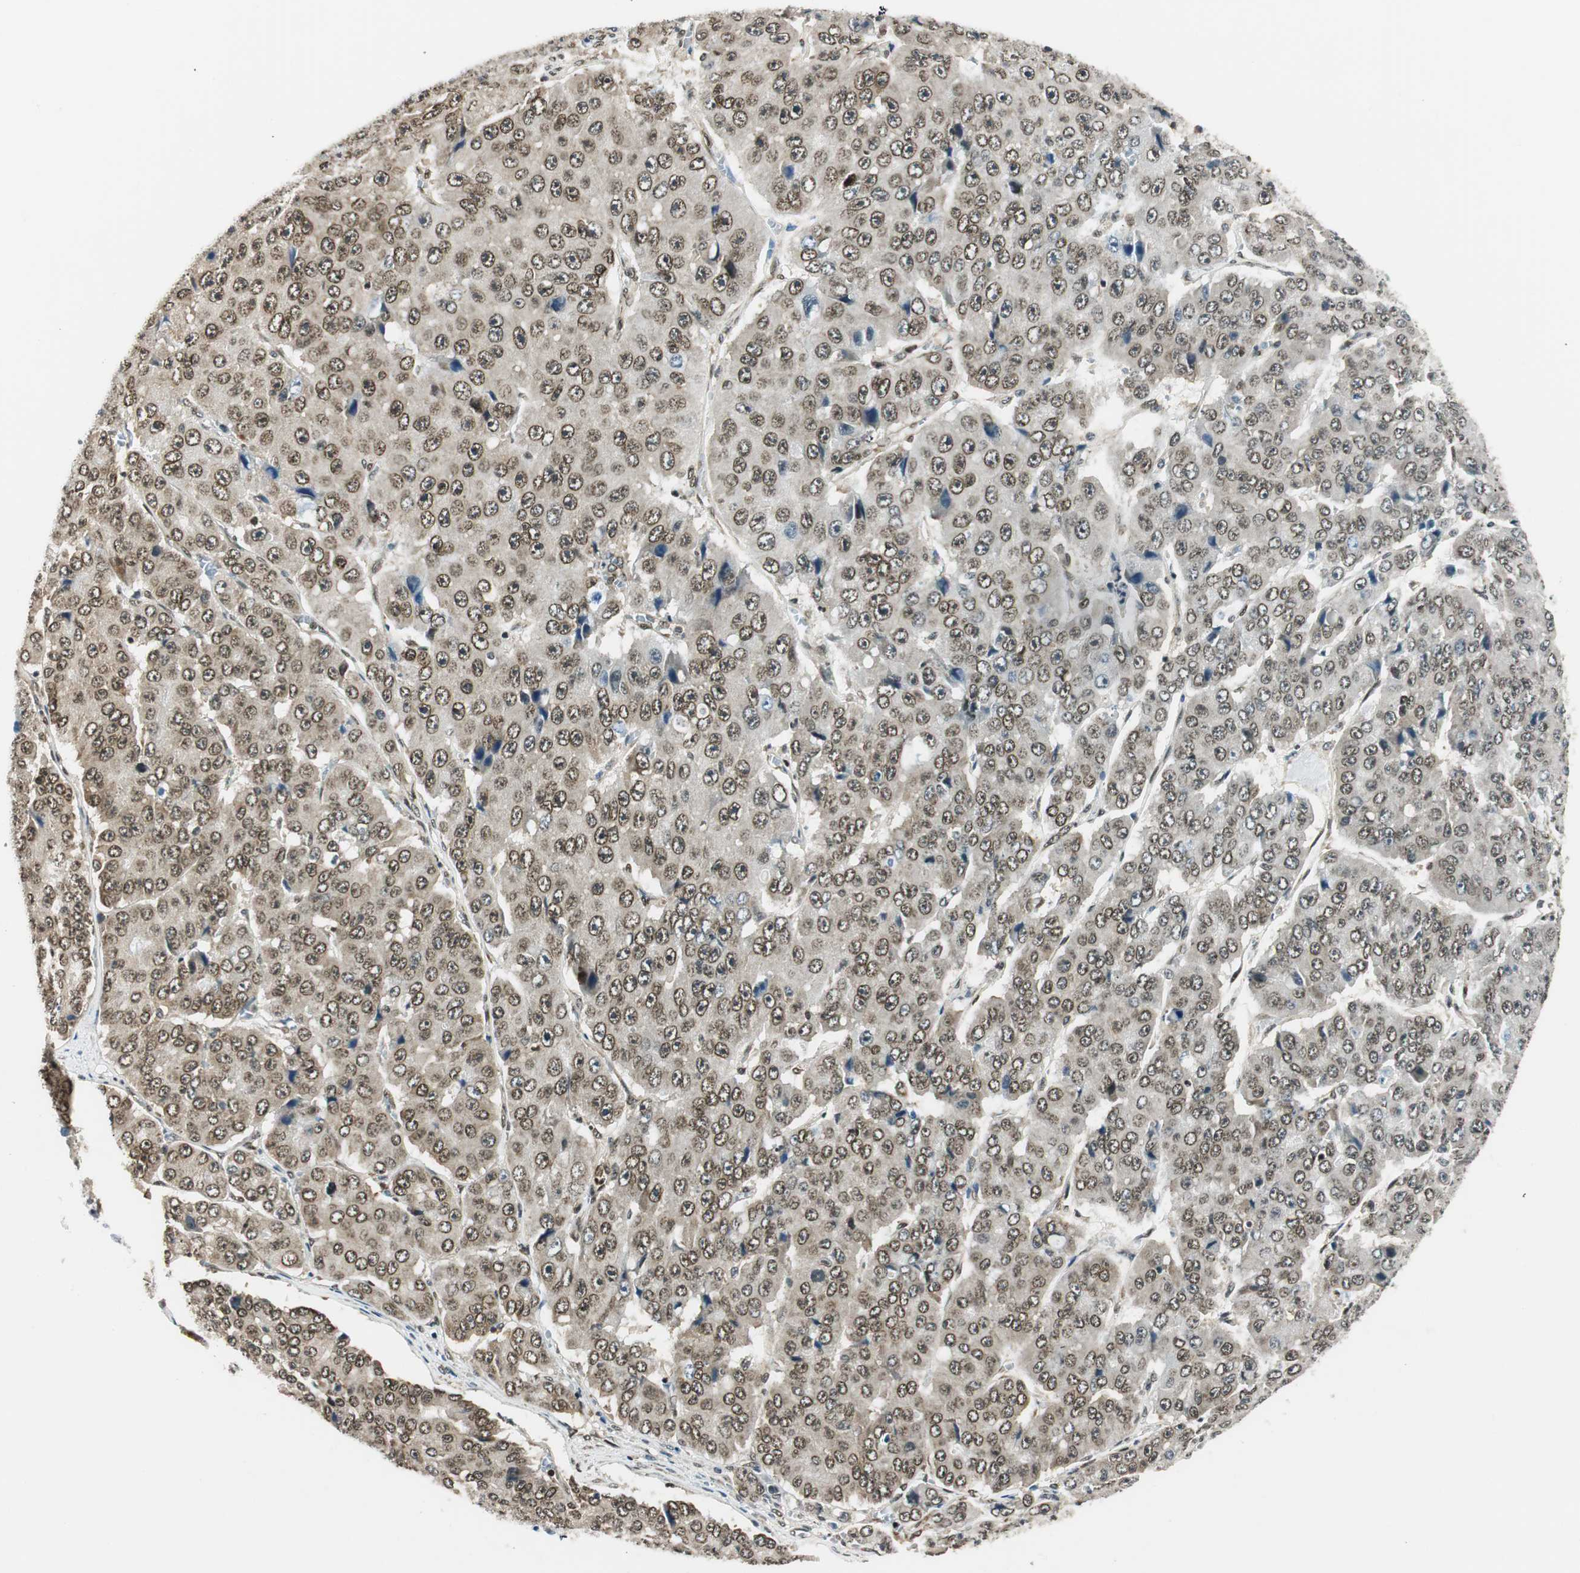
{"staining": {"intensity": "weak", "quantity": ">75%", "location": "nuclear"}, "tissue": "pancreatic cancer", "cell_type": "Tumor cells", "image_type": "cancer", "snomed": [{"axis": "morphology", "description": "Adenocarcinoma, NOS"}, {"axis": "topography", "description": "Pancreas"}], "caption": "Immunohistochemistry (IHC) (DAB (3,3'-diaminobenzidine)) staining of human adenocarcinoma (pancreatic) exhibits weak nuclear protein staining in approximately >75% of tumor cells.", "gene": "RING1", "patient": {"sex": "male", "age": 50}}